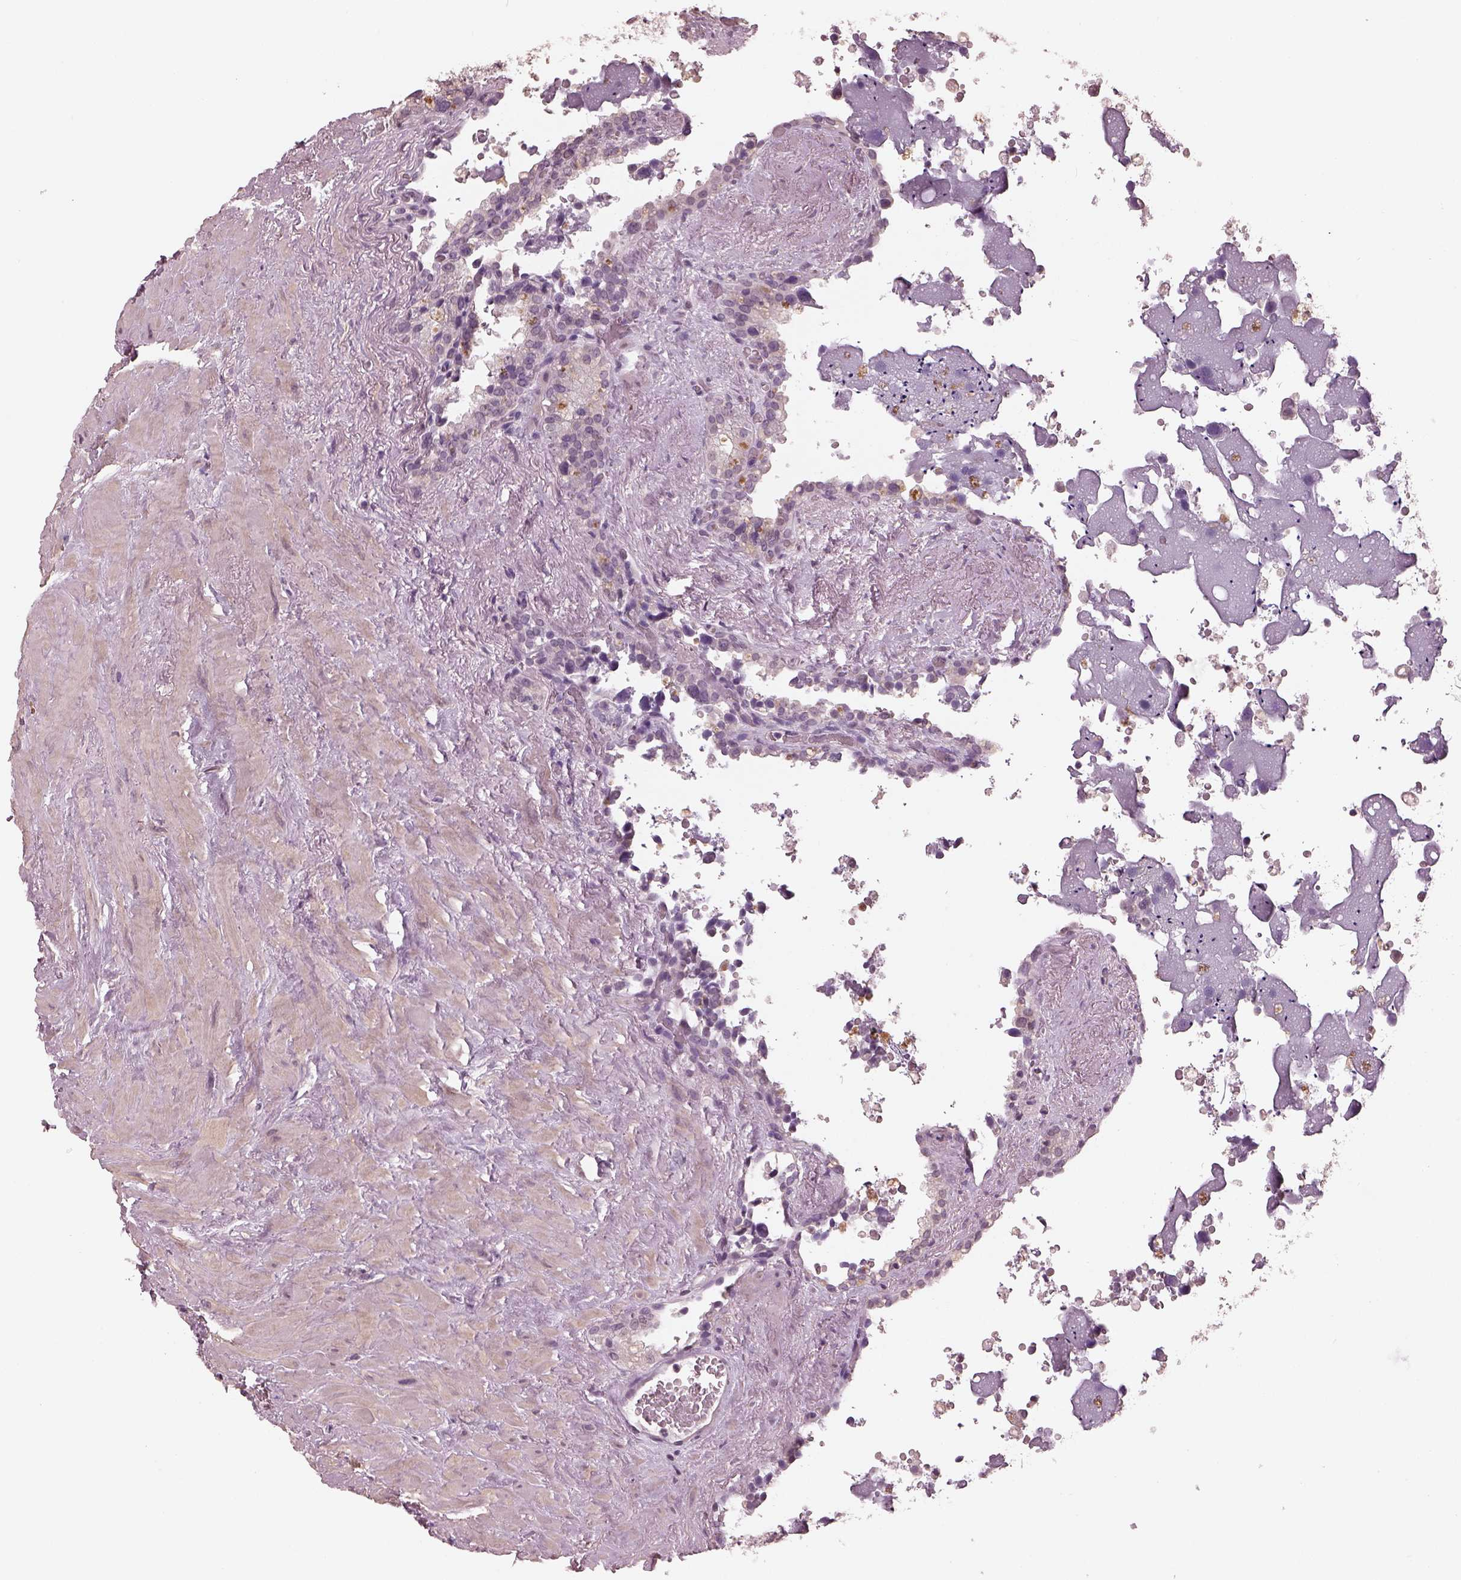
{"staining": {"intensity": "negative", "quantity": "none", "location": "none"}, "tissue": "seminal vesicle", "cell_type": "Glandular cells", "image_type": "normal", "snomed": [{"axis": "morphology", "description": "Normal tissue, NOS"}, {"axis": "topography", "description": "Seminal veicle"}], "caption": "DAB immunohistochemical staining of normal human seminal vesicle demonstrates no significant positivity in glandular cells.", "gene": "OPTC", "patient": {"sex": "male", "age": 71}}